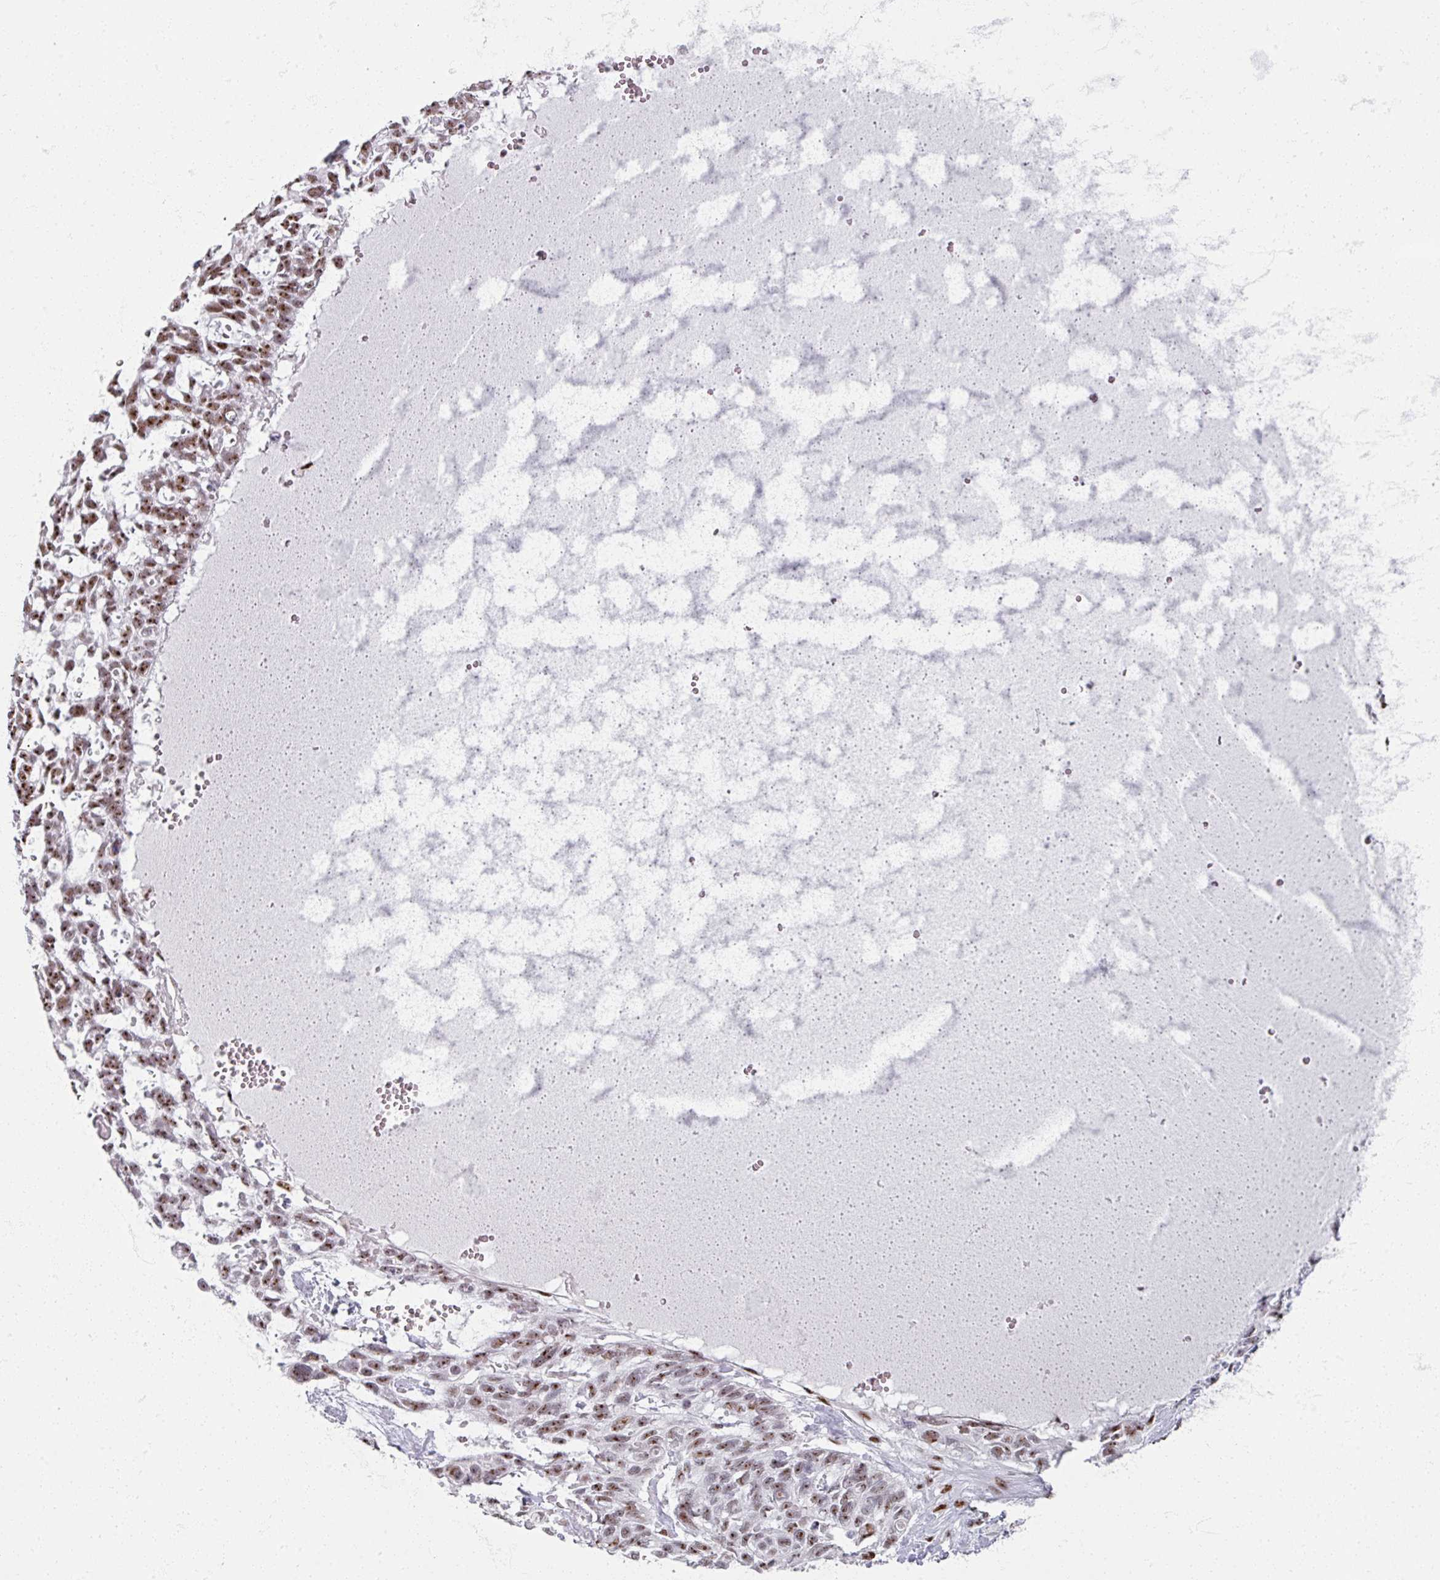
{"staining": {"intensity": "moderate", "quantity": ">75%", "location": "nuclear"}, "tissue": "skin cancer", "cell_type": "Tumor cells", "image_type": "cancer", "snomed": [{"axis": "morphology", "description": "Basal cell carcinoma"}, {"axis": "topography", "description": "Skin"}], "caption": "Moderate nuclear positivity is present in about >75% of tumor cells in skin cancer (basal cell carcinoma).", "gene": "ADAR", "patient": {"sex": "male", "age": 88}}